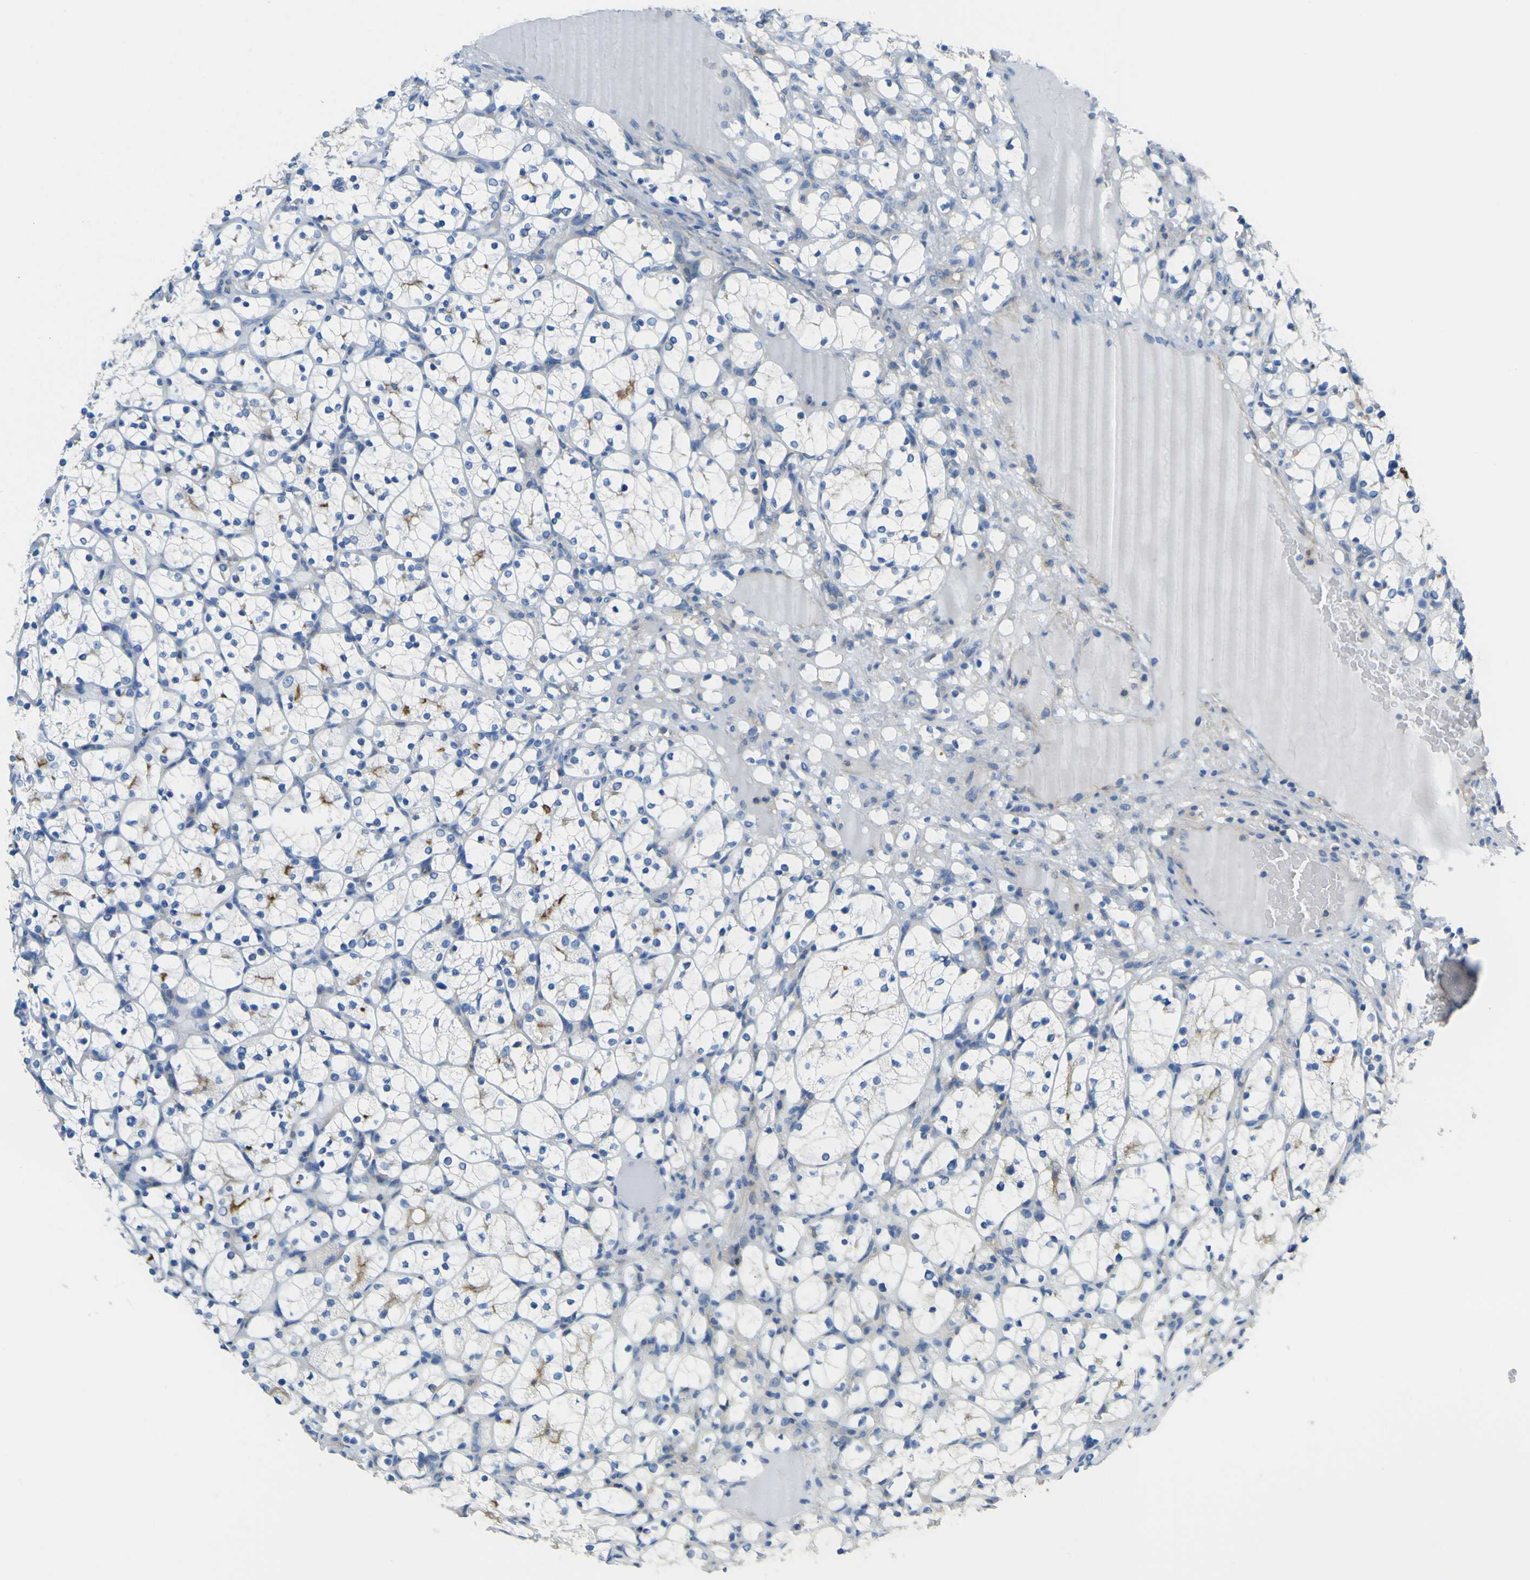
{"staining": {"intensity": "negative", "quantity": "none", "location": "none"}, "tissue": "renal cancer", "cell_type": "Tumor cells", "image_type": "cancer", "snomed": [{"axis": "morphology", "description": "Adenocarcinoma, NOS"}, {"axis": "topography", "description": "Kidney"}], "caption": "Immunohistochemistry (IHC) micrograph of human renal adenocarcinoma stained for a protein (brown), which displays no positivity in tumor cells.", "gene": "OGN", "patient": {"sex": "female", "age": 69}}